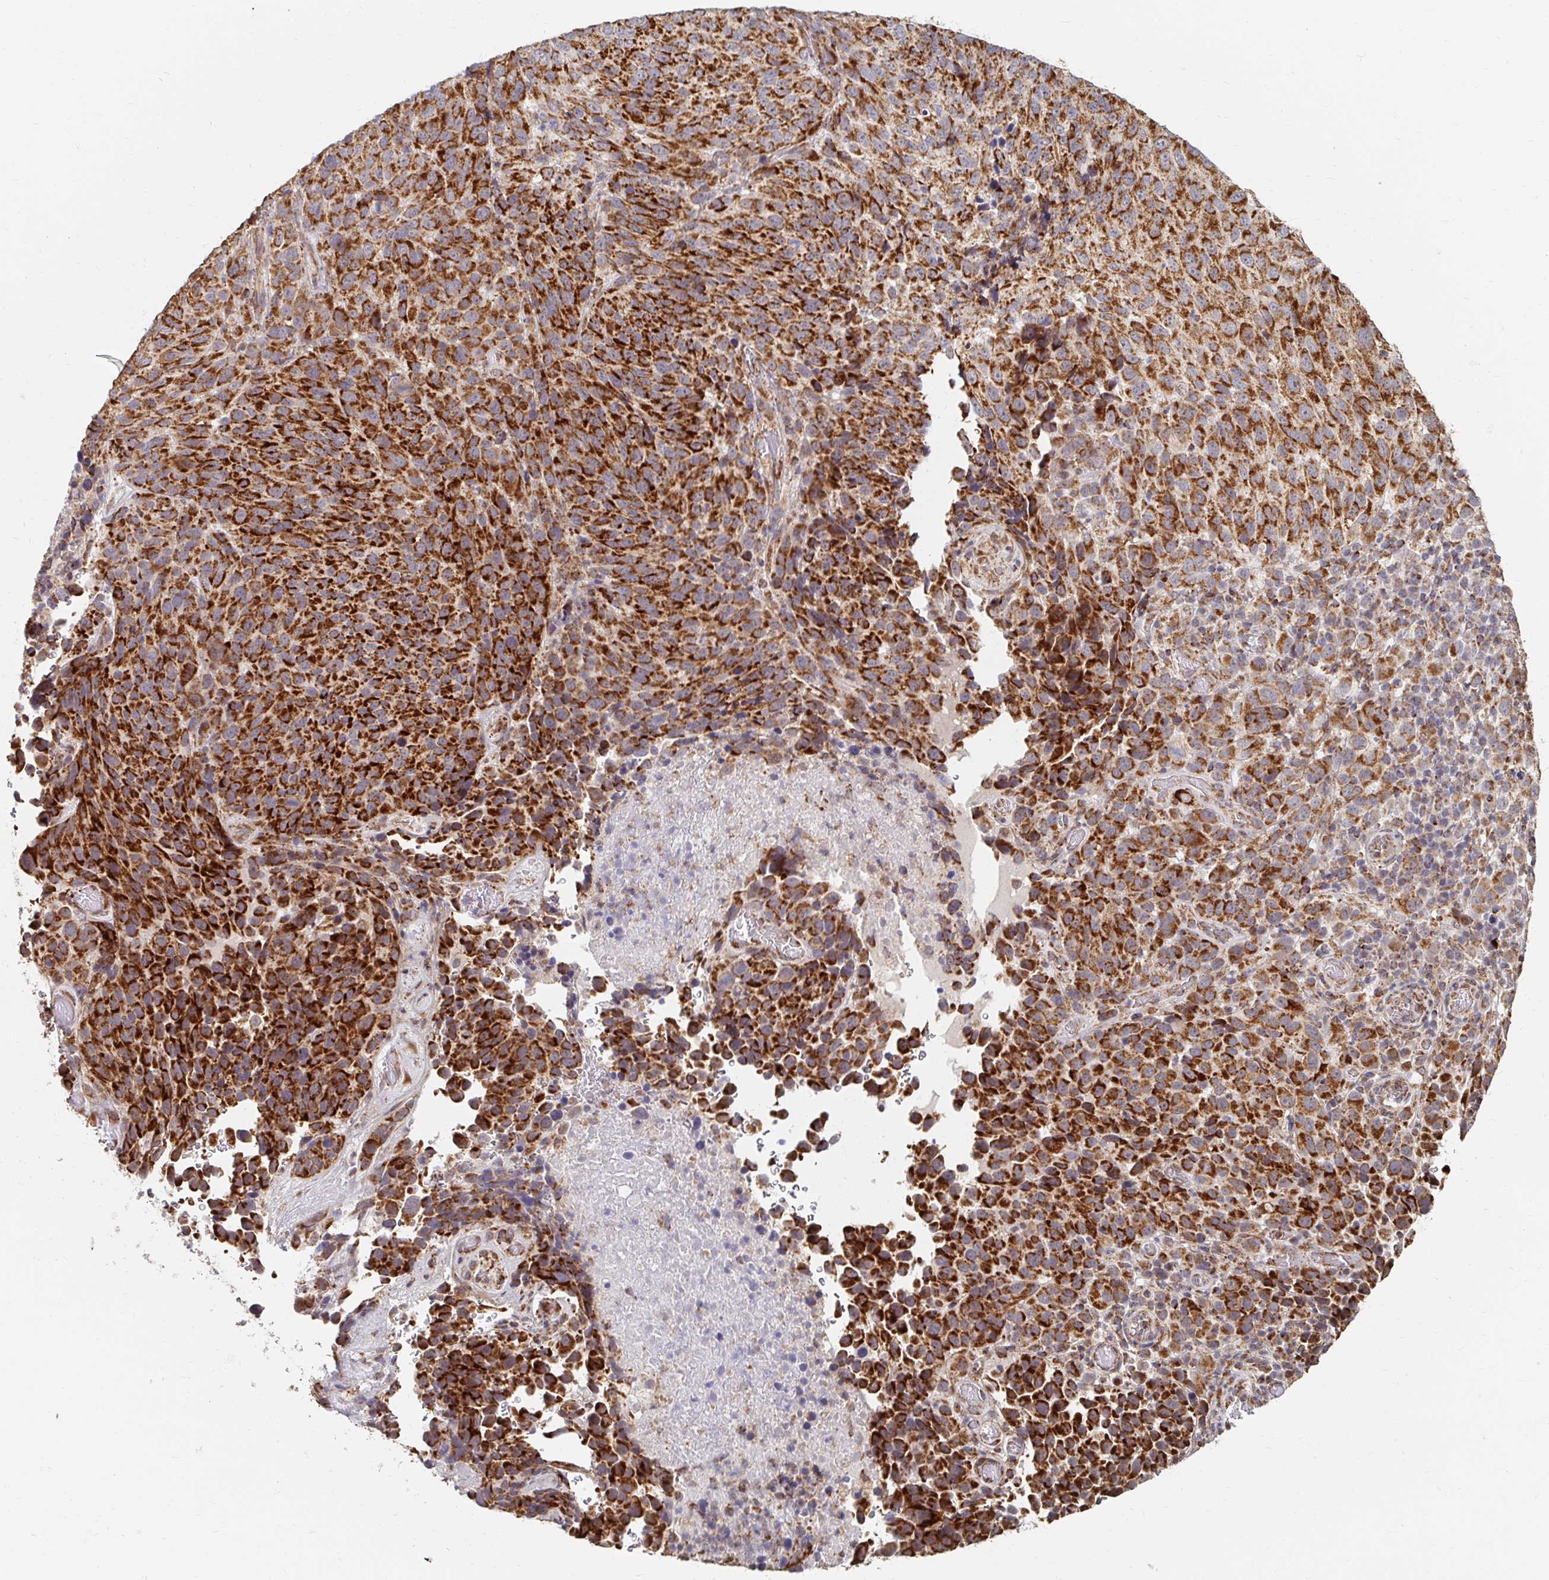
{"staining": {"intensity": "strong", "quantity": ">75%", "location": "cytoplasmic/membranous"}, "tissue": "melanoma", "cell_type": "Tumor cells", "image_type": "cancer", "snomed": [{"axis": "morphology", "description": "Malignant melanoma, NOS"}, {"axis": "topography", "description": "Skin"}], "caption": "IHC (DAB (3,3'-diaminobenzidine)) staining of human melanoma reveals strong cytoplasmic/membranous protein staining in approximately >75% of tumor cells.", "gene": "MAVS", "patient": {"sex": "male", "age": 85}}